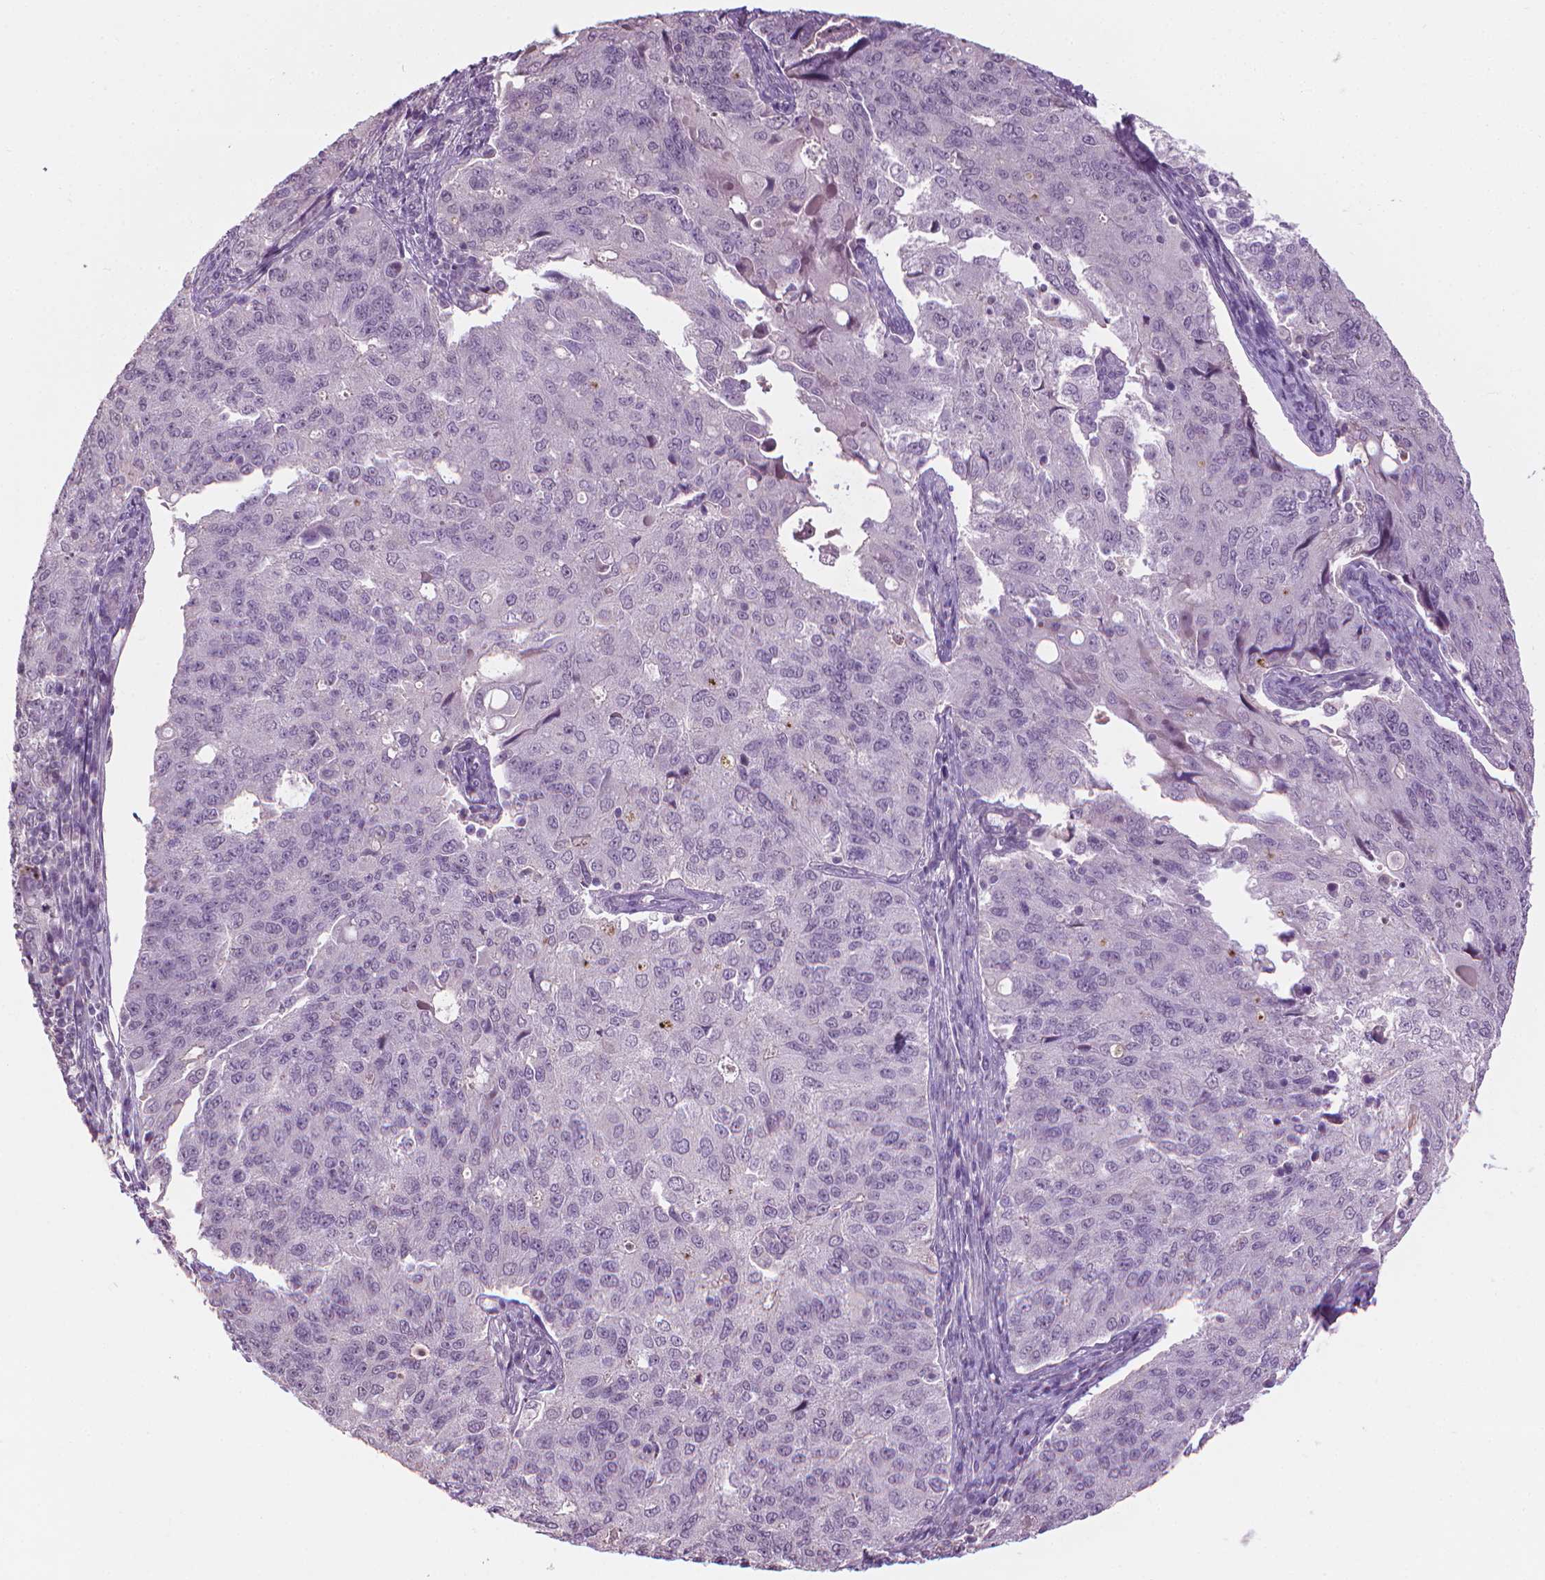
{"staining": {"intensity": "negative", "quantity": "none", "location": "none"}, "tissue": "endometrial cancer", "cell_type": "Tumor cells", "image_type": "cancer", "snomed": [{"axis": "morphology", "description": "Adenocarcinoma, NOS"}, {"axis": "topography", "description": "Endometrium"}], "caption": "Tumor cells are negative for protein expression in human adenocarcinoma (endometrial).", "gene": "SAXO2", "patient": {"sex": "female", "age": 43}}